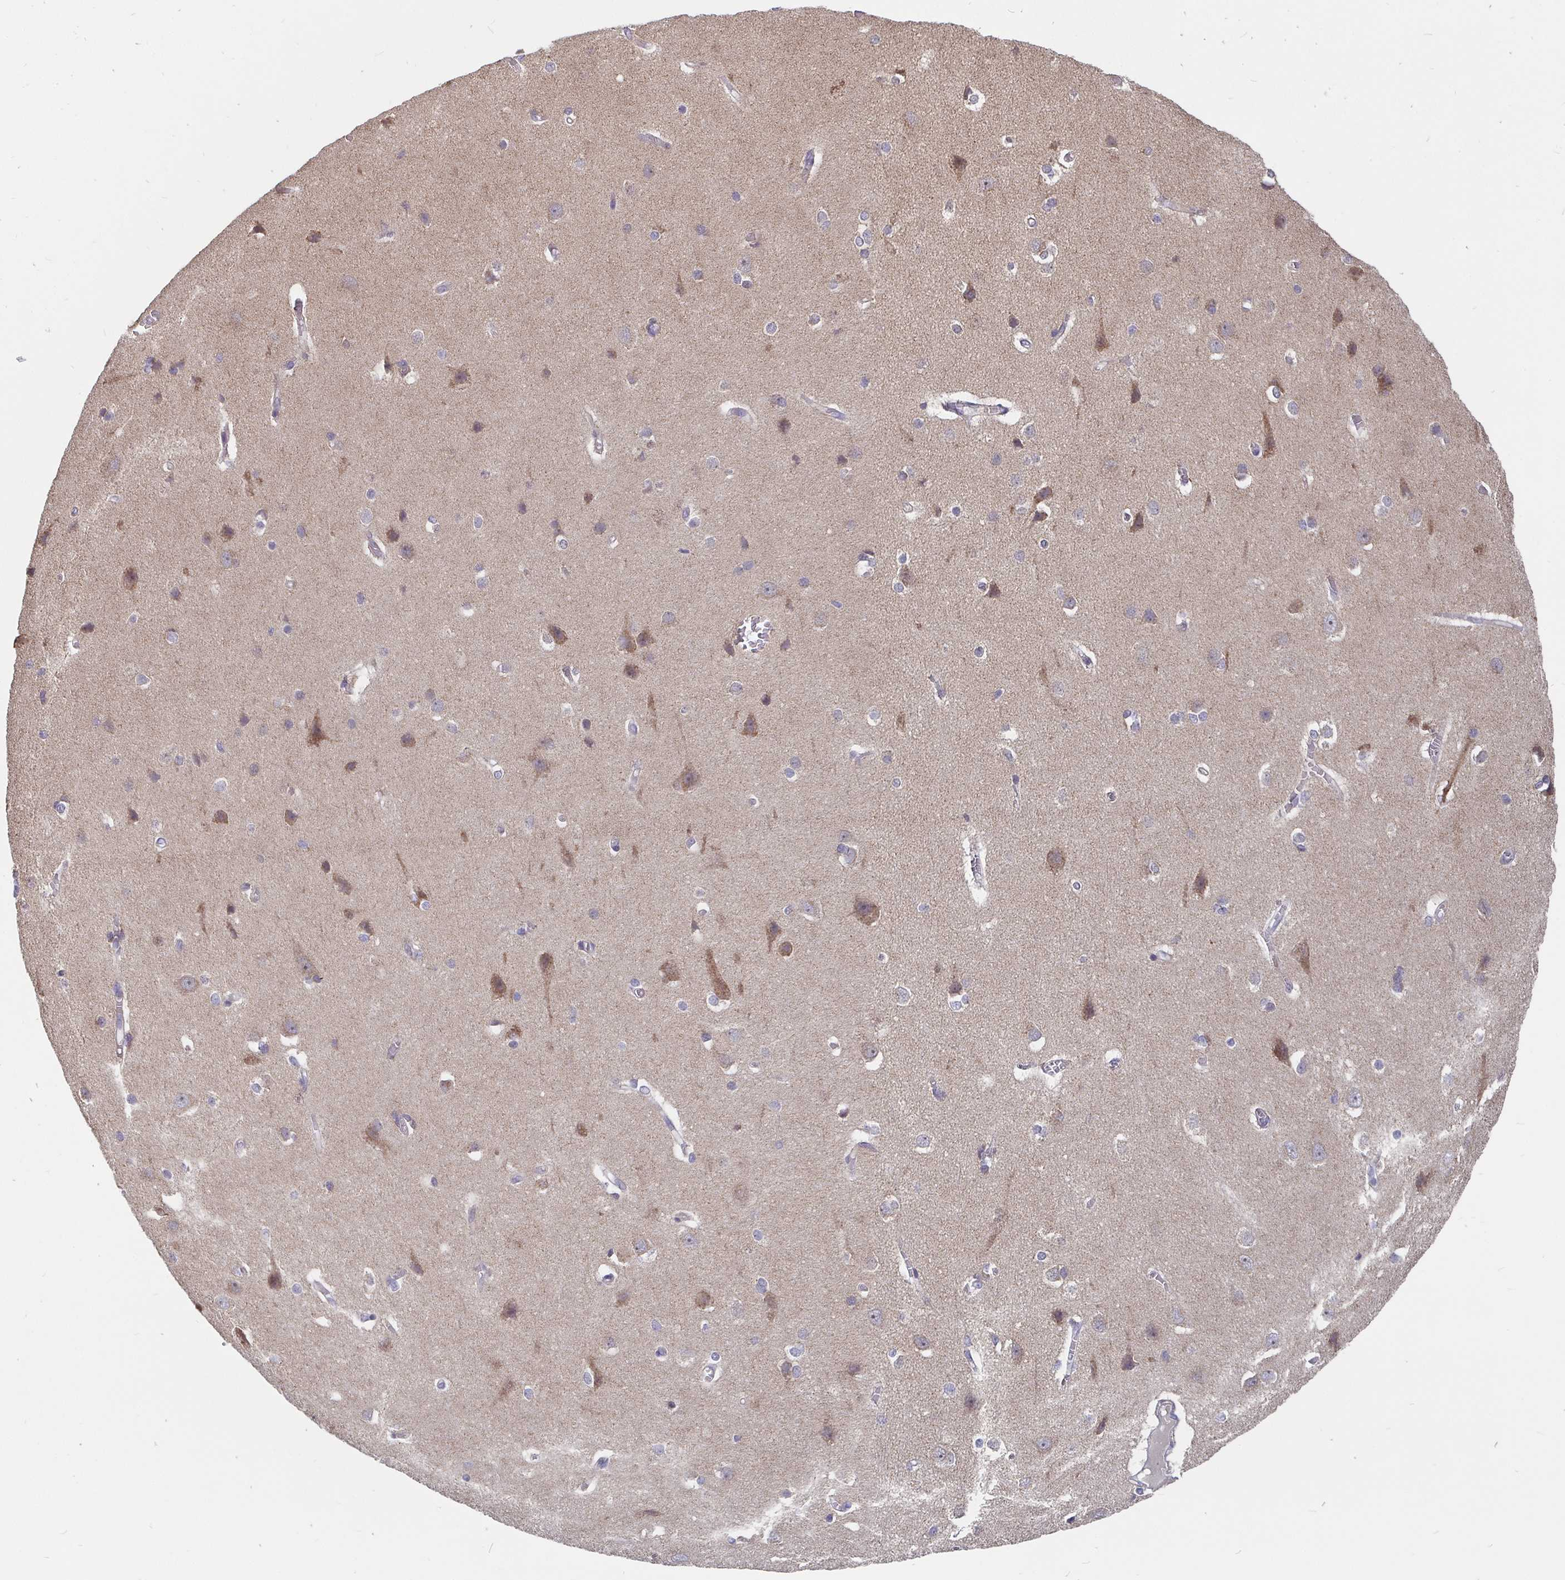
{"staining": {"intensity": "negative", "quantity": "none", "location": "none"}, "tissue": "cerebral cortex", "cell_type": "Endothelial cells", "image_type": "normal", "snomed": [{"axis": "morphology", "description": "Normal tissue, NOS"}, {"axis": "topography", "description": "Cerebral cortex"}], "caption": "An immunohistochemistry micrograph of benign cerebral cortex is shown. There is no staining in endothelial cells of cerebral cortex.", "gene": "PDF", "patient": {"sex": "male", "age": 37}}